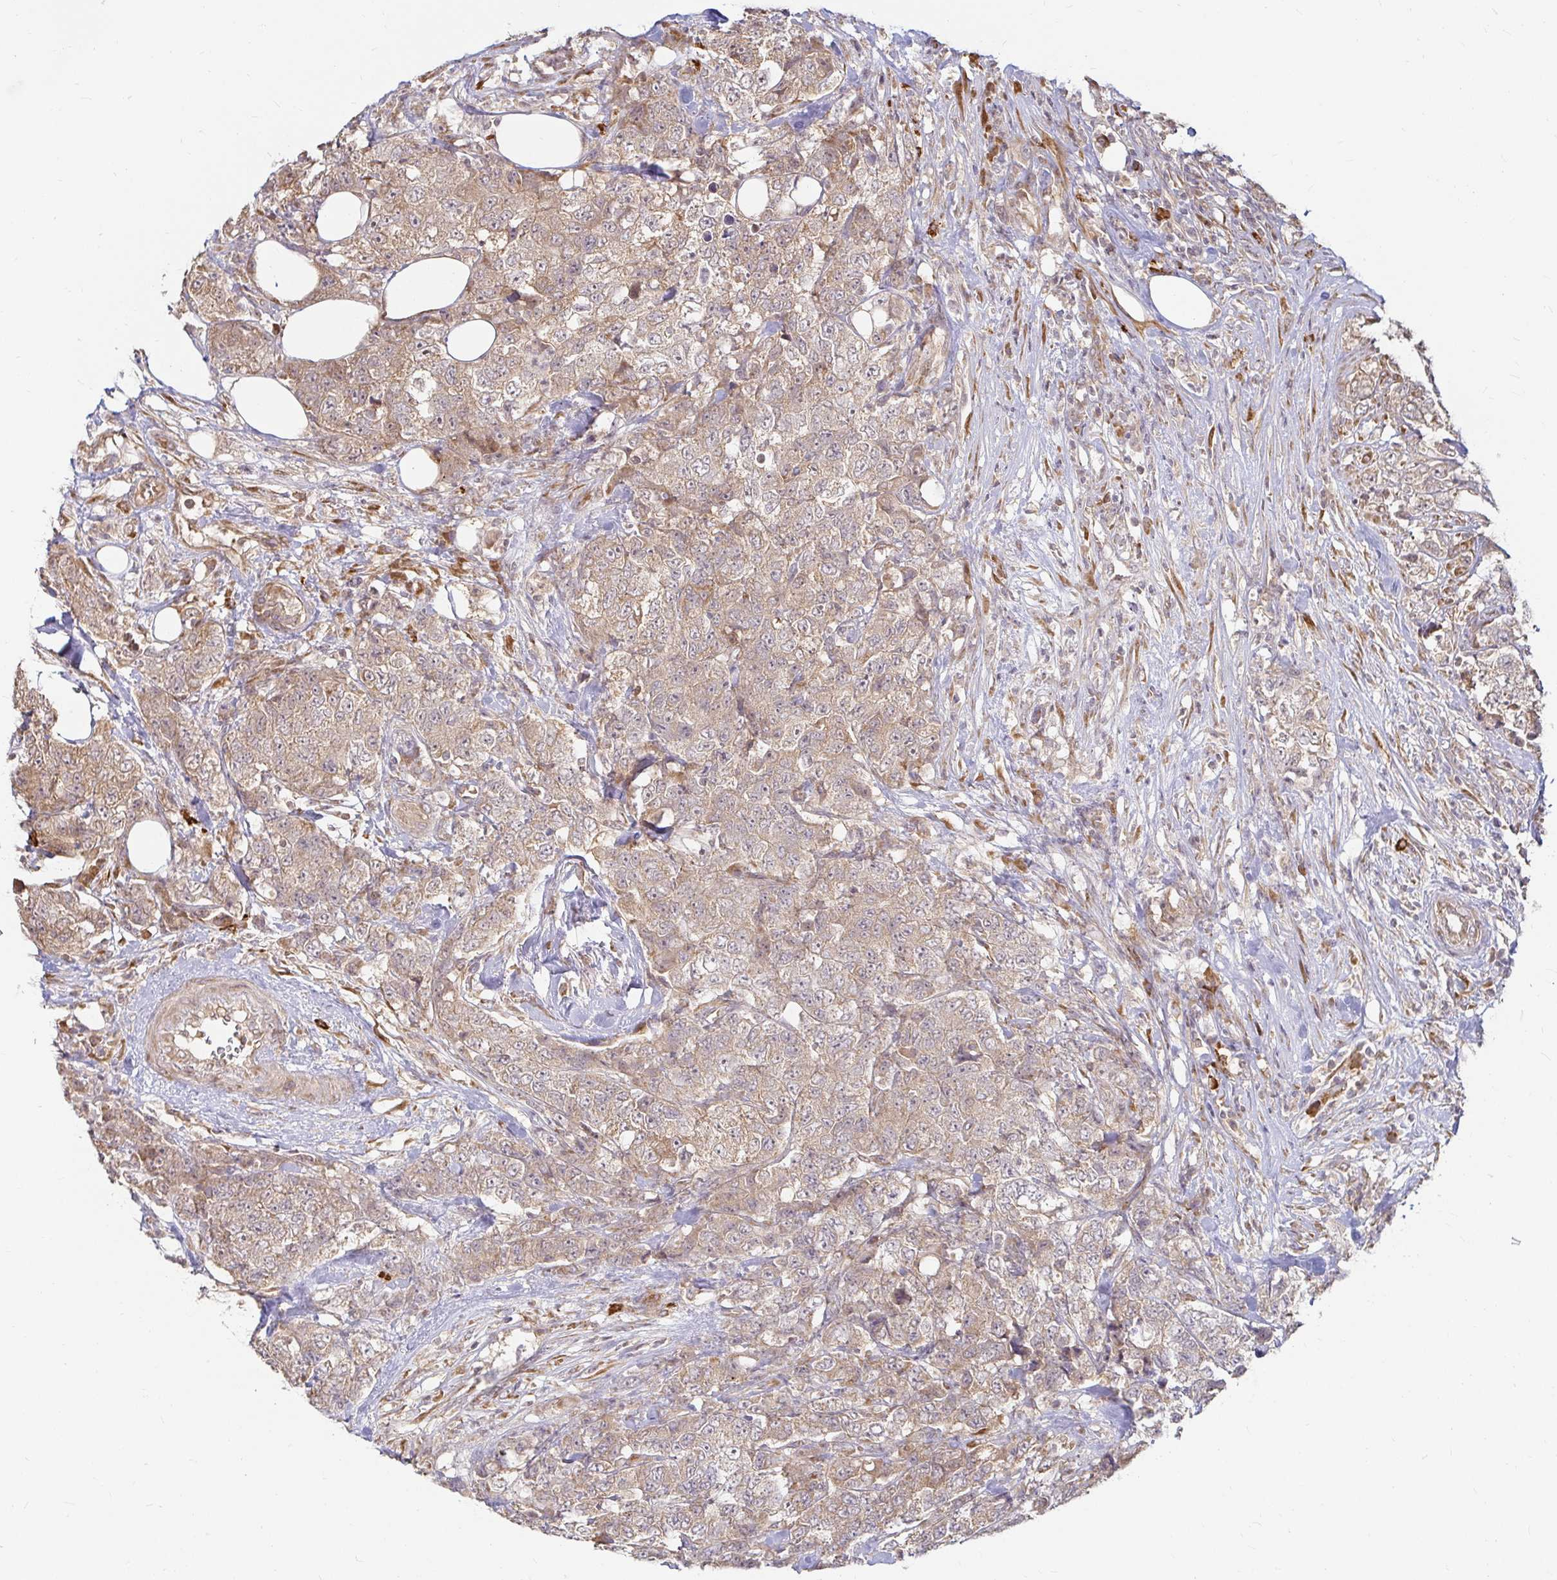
{"staining": {"intensity": "weak", "quantity": ">75%", "location": "cytoplasmic/membranous"}, "tissue": "urothelial cancer", "cell_type": "Tumor cells", "image_type": "cancer", "snomed": [{"axis": "morphology", "description": "Urothelial carcinoma, High grade"}, {"axis": "topography", "description": "Urinary bladder"}], "caption": "A high-resolution image shows IHC staining of urothelial cancer, which displays weak cytoplasmic/membranous expression in about >75% of tumor cells. The protein is stained brown, and the nuclei are stained in blue (DAB IHC with brightfield microscopy, high magnification).", "gene": "CAST", "patient": {"sex": "female", "age": 78}}